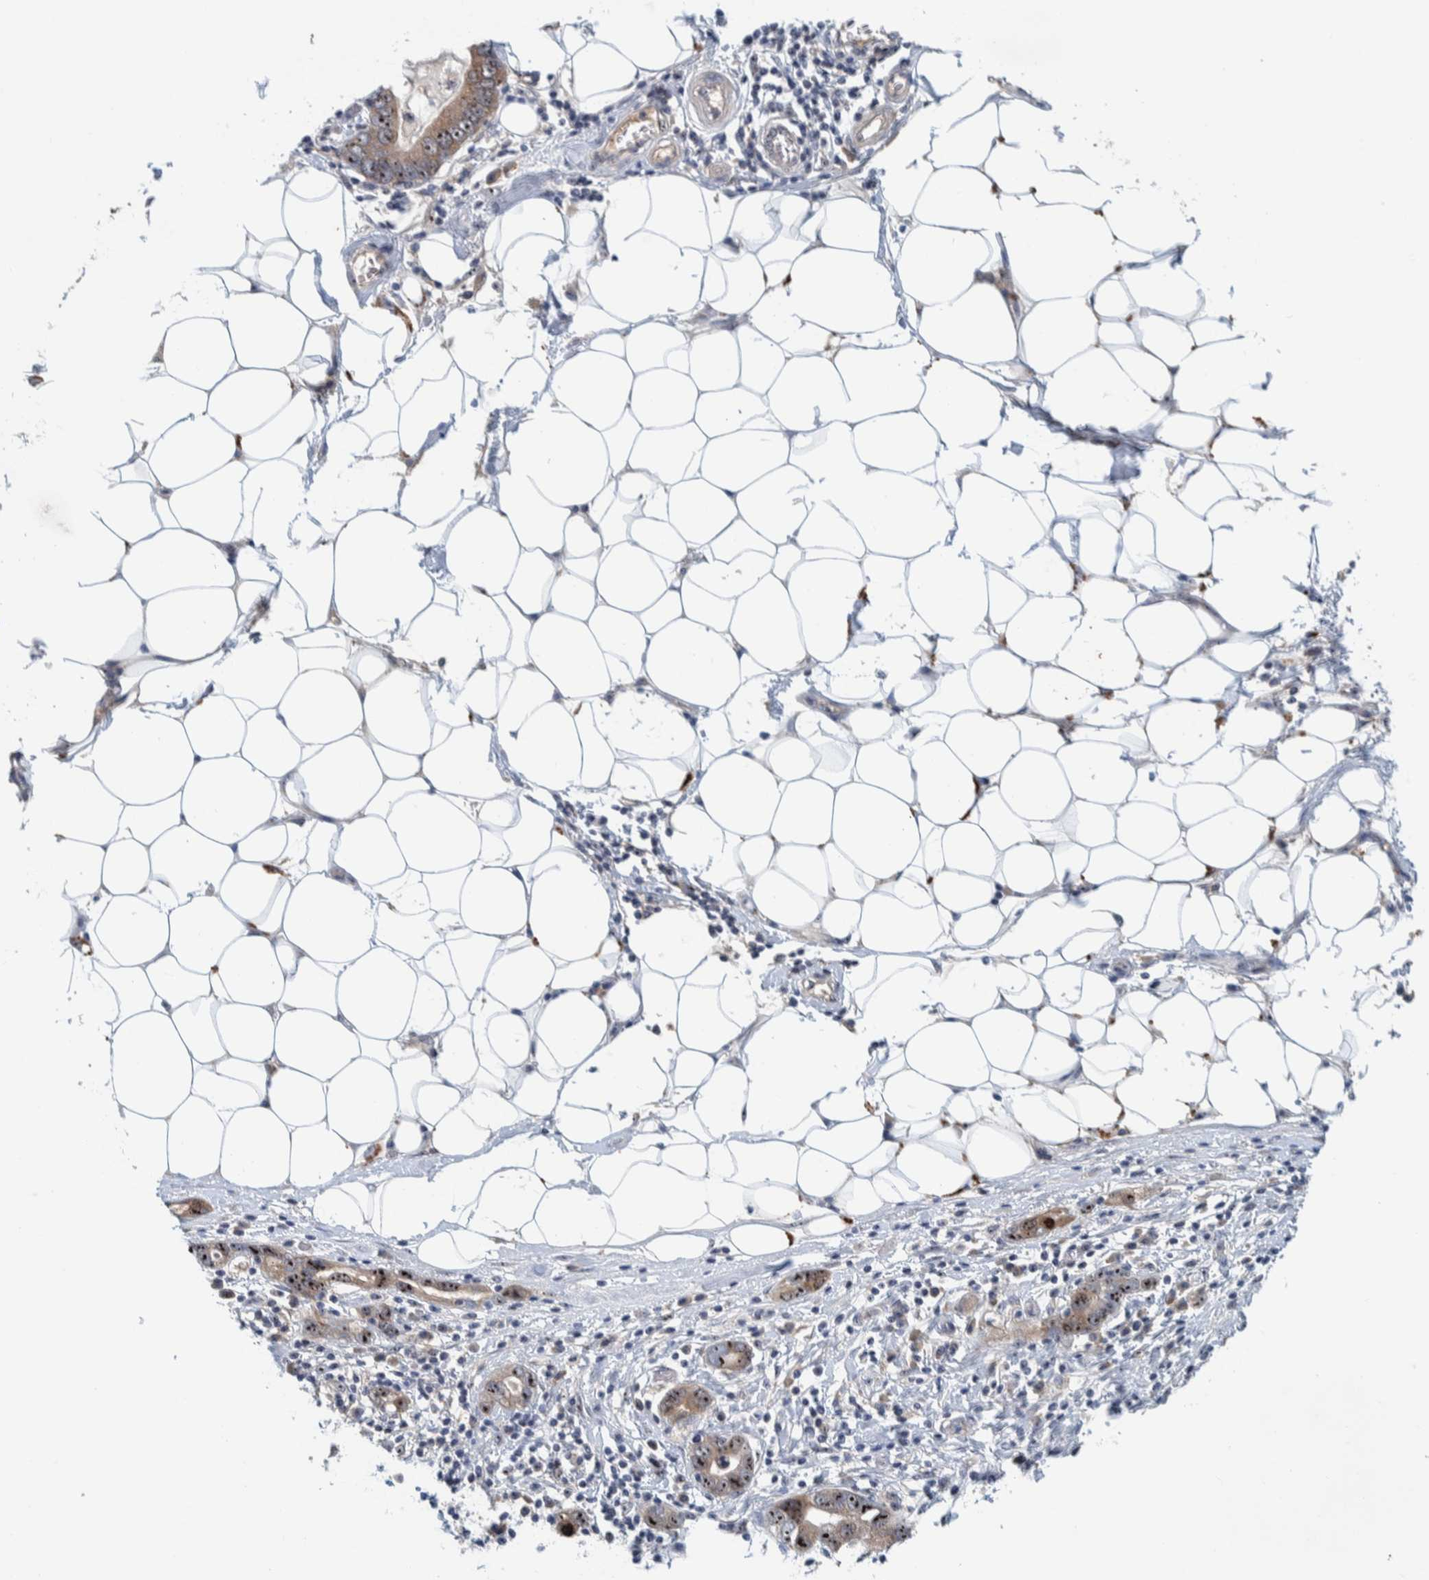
{"staining": {"intensity": "strong", "quantity": ">75%", "location": "cytoplasmic/membranous,nuclear"}, "tissue": "stomach cancer", "cell_type": "Tumor cells", "image_type": "cancer", "snomed": [{"axis": "morphology", "description": "Adenocarcinoma, NOS"}, {"axis": "topography", "description": "Stomach, lower"}], "caption": "Immunohistochemical staining of human adenocarcinoma (stomach) reveals high levels of strong cytoplasmic/membranous and nuclear staining in about >75% of tumor cells.", "gene": "NOL11", "patient": {"sex": "female", "age": 93}}